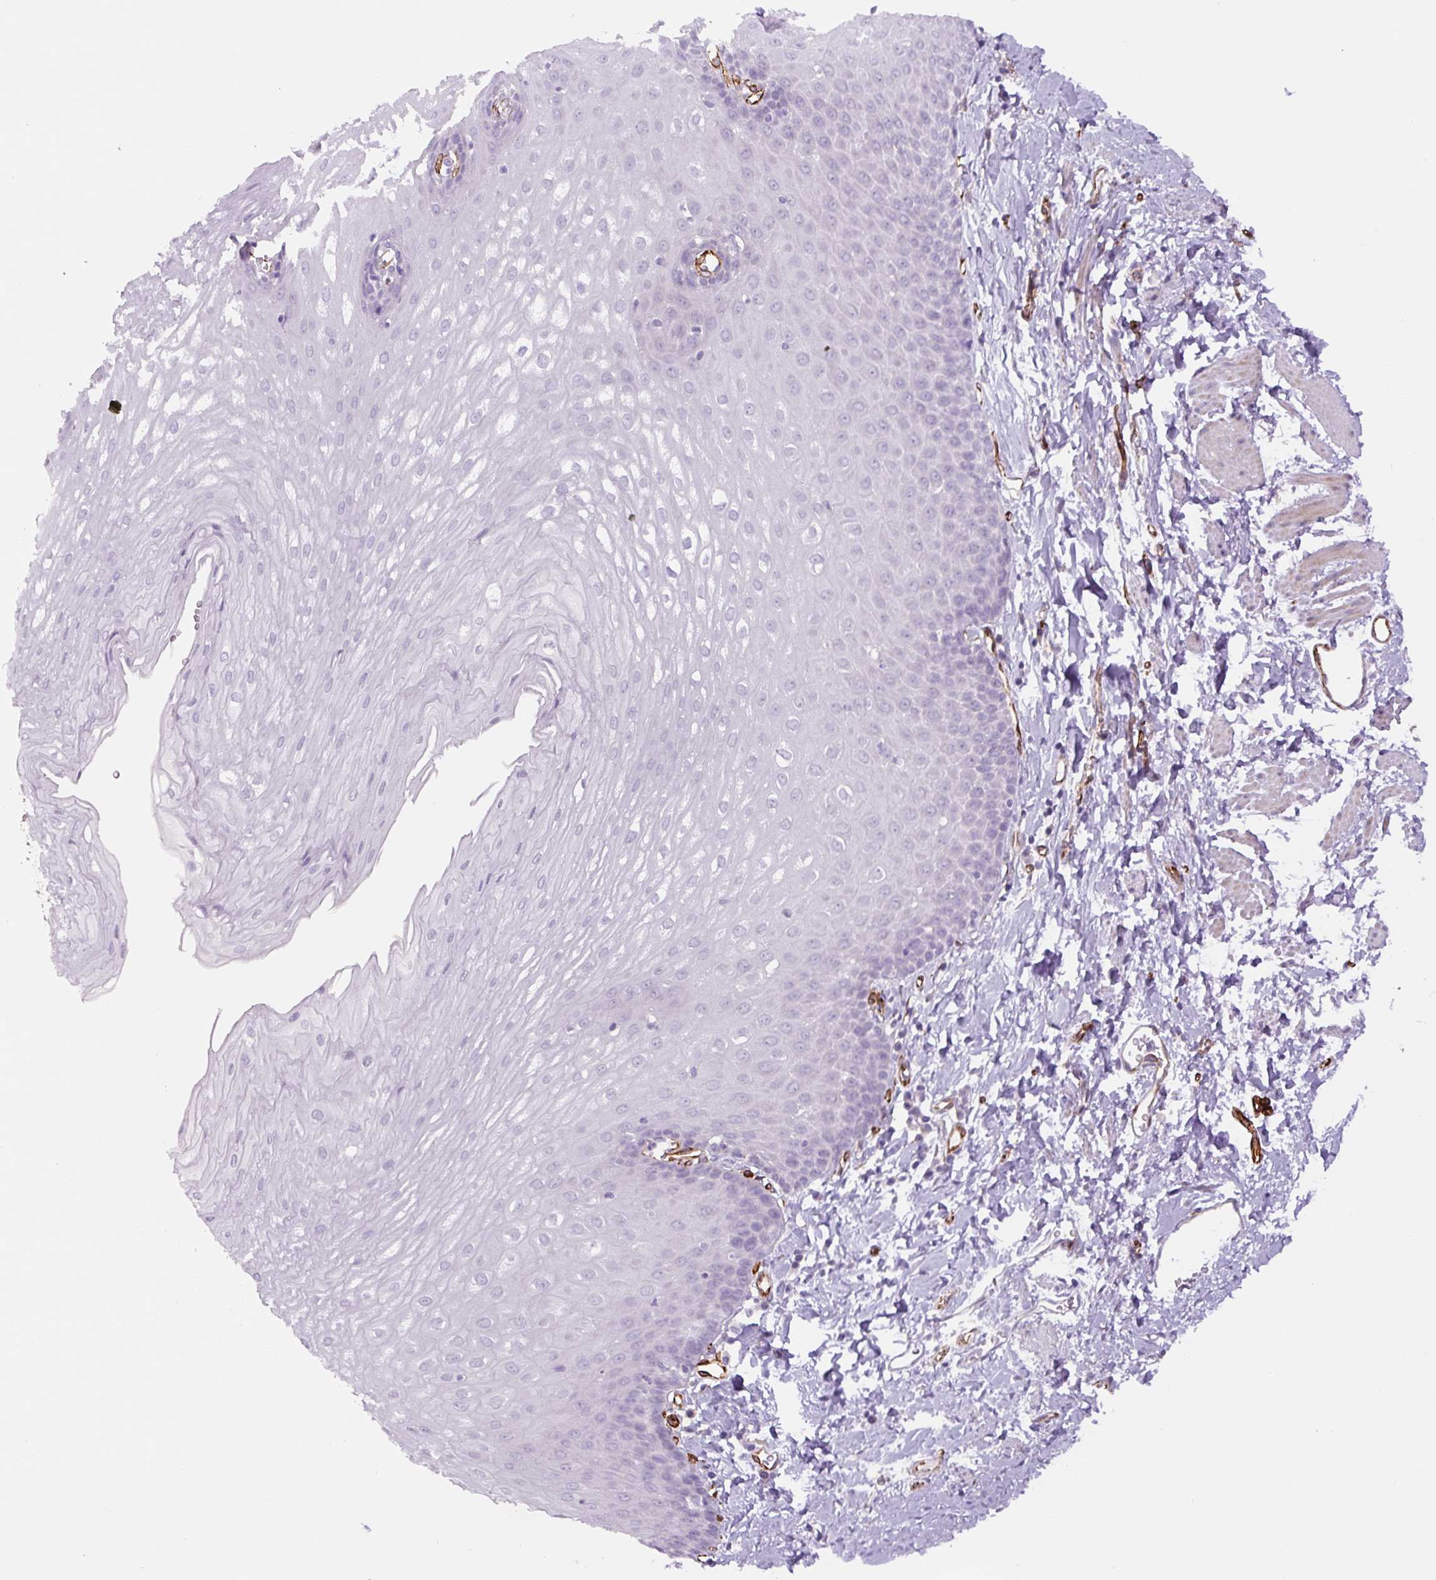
{"staining": {"intensity": "negative", "quantity": "none", "location": "none"}, "tissue": "esophagus", "cell_type": "Squamous epithelial cells", "image_type": "normal", "snomed": [{"axis": "morphology", "description": "Normal tissue, NOS"}, {"axis": "topography", "description": "Esophagus"}], "caption": "This micrograph is of unremarkable esophagus stained with immunohistochemistry to label a protein in brown with the nuclei are counter-stained blue. There is no expression in squamous epithelial cells.", "gene": "NES", "patient": {"sex": "male", "age": 70}}